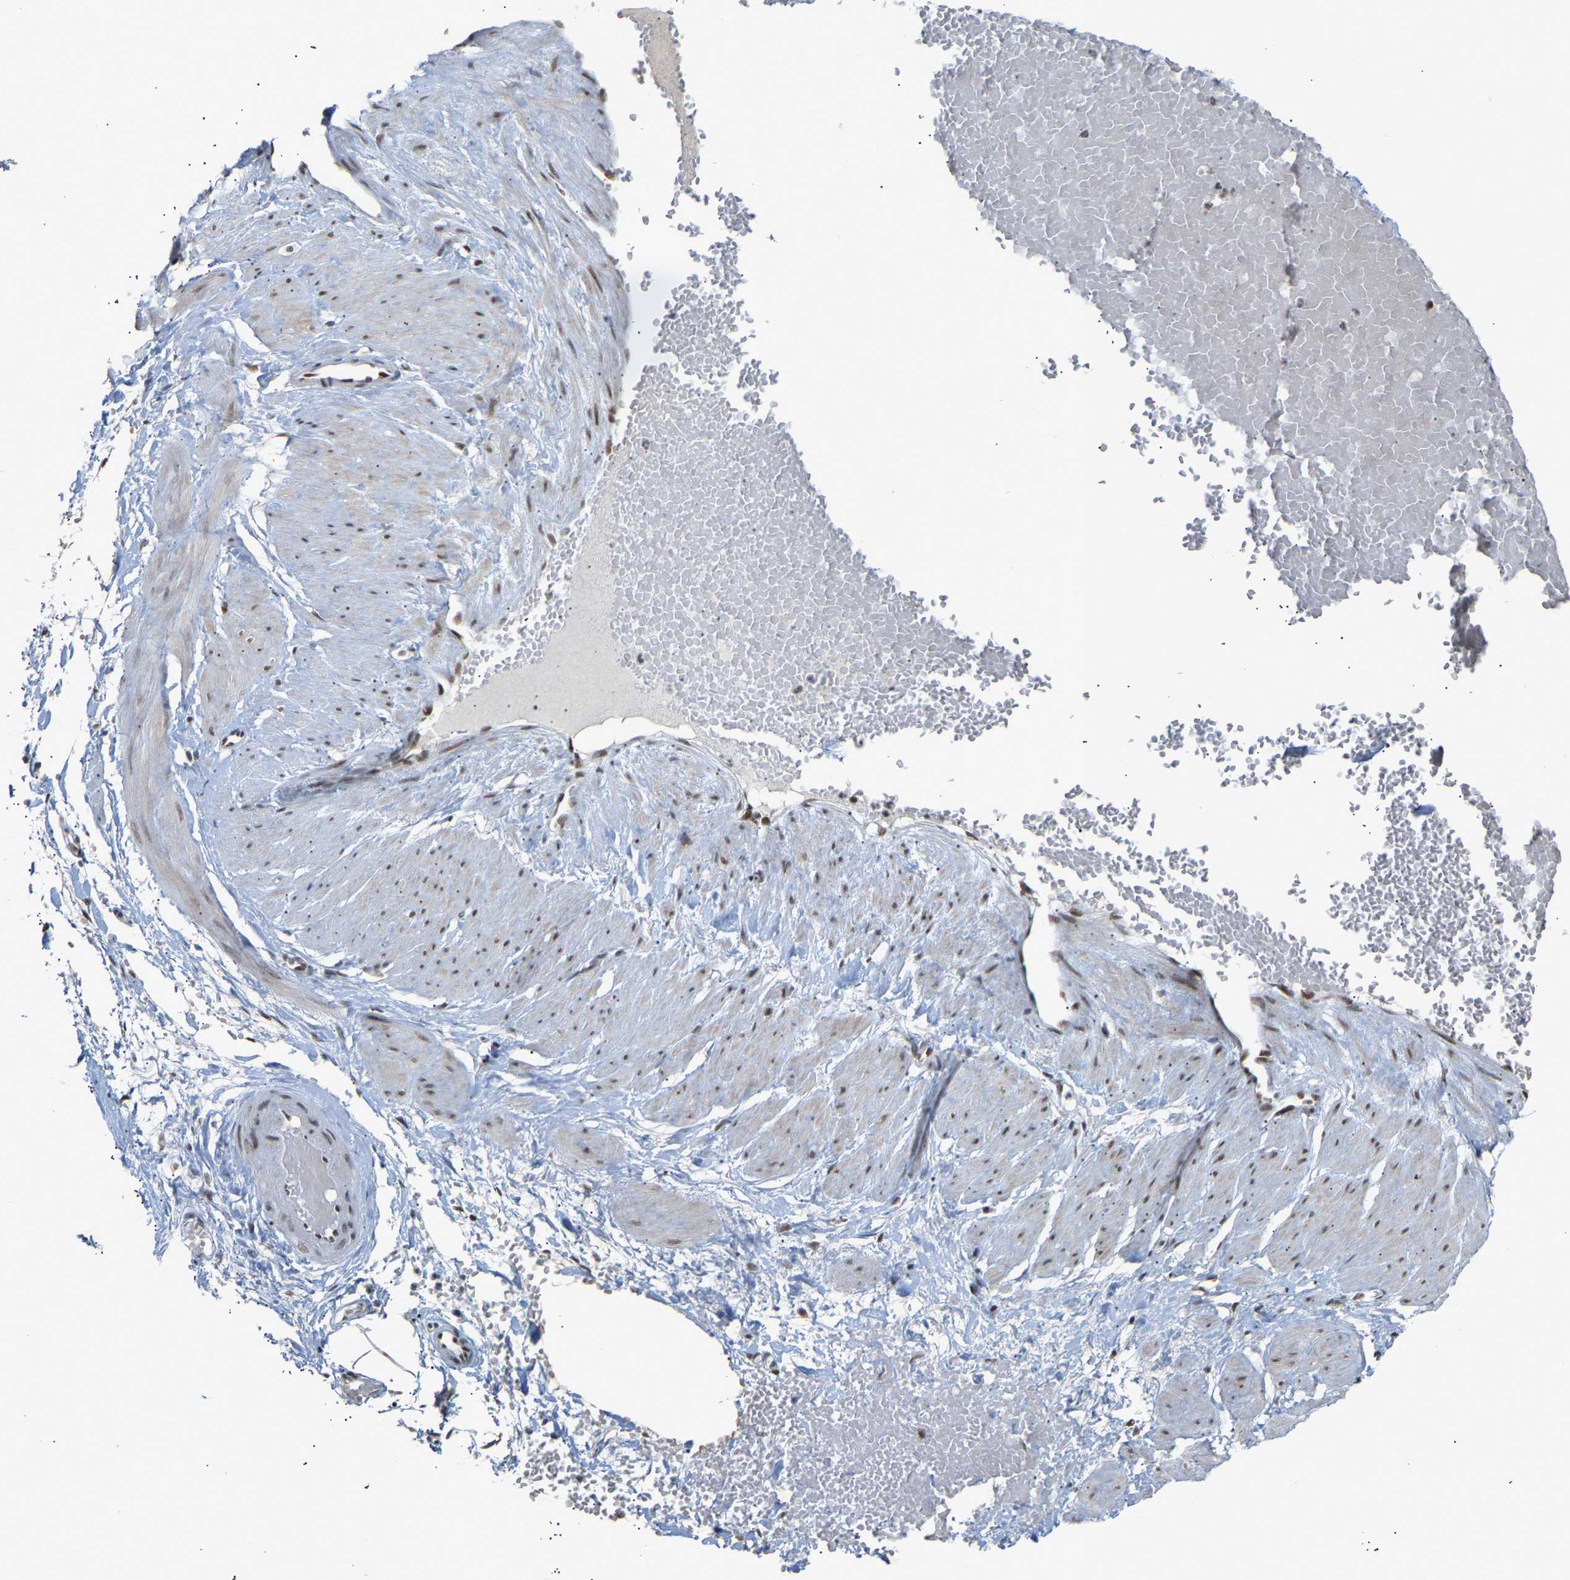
{"staining": {"intensity": "weak", "quantity": ">75%", "location": "nuclear"}, "tissue": "adipose tissue", "cell_type": "Adipocytes", "image_type": "normal", "snomed": [{"axis": "morphology", "description": "Normal tissue, NOS"}, {"axis": "topography", "description": "Soft tissue"}], "caption": "Immunohistochemical staining of benign adipose tissue reveals weak nuclear protein expression in approximately >75% of adipocytes.", "gene": "NELFB", "patient": {"sex": "male", "age": 72}}